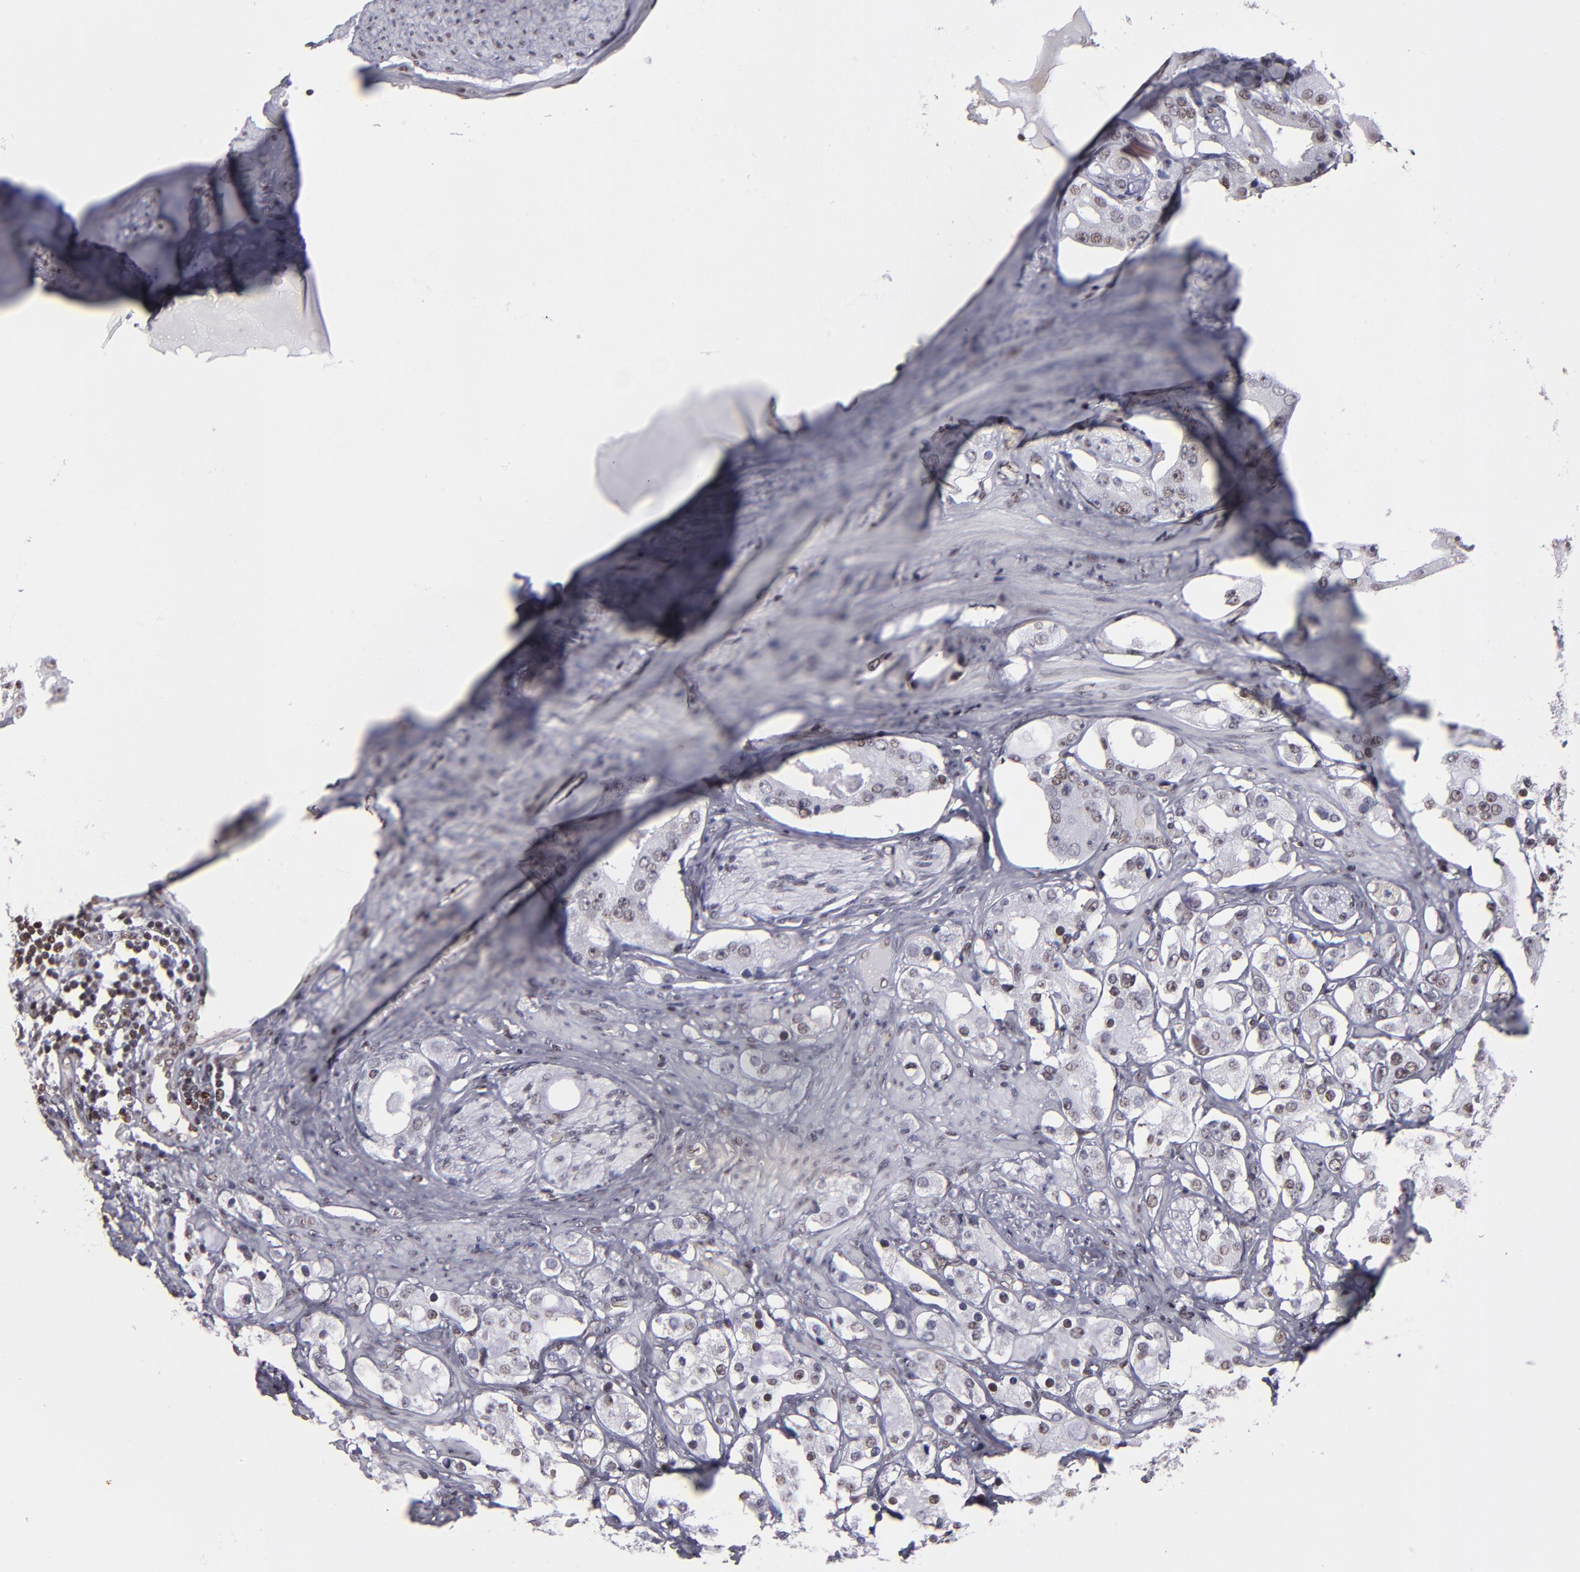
{"staining": {"intensity": "weak", "quantity": "25%-75%", "location": "nuclear"}, "tissue": "prostate cancer", "cell_type": "Tumor cells", "image_type": "cancer", "snomed": [{"axis": "morphology", "description": "Adenocarcinoma, High grade"}, {"axis": "topography", "description": "Prostate"}], "caption": "High-grade adenocarcinoma (prostate) stained with a brown dye displays weak nuclear positive positivity in about 25%-75% of tumor cells.", "gene": "TERF2", "patient": {"sex": "male", "age": 68}}